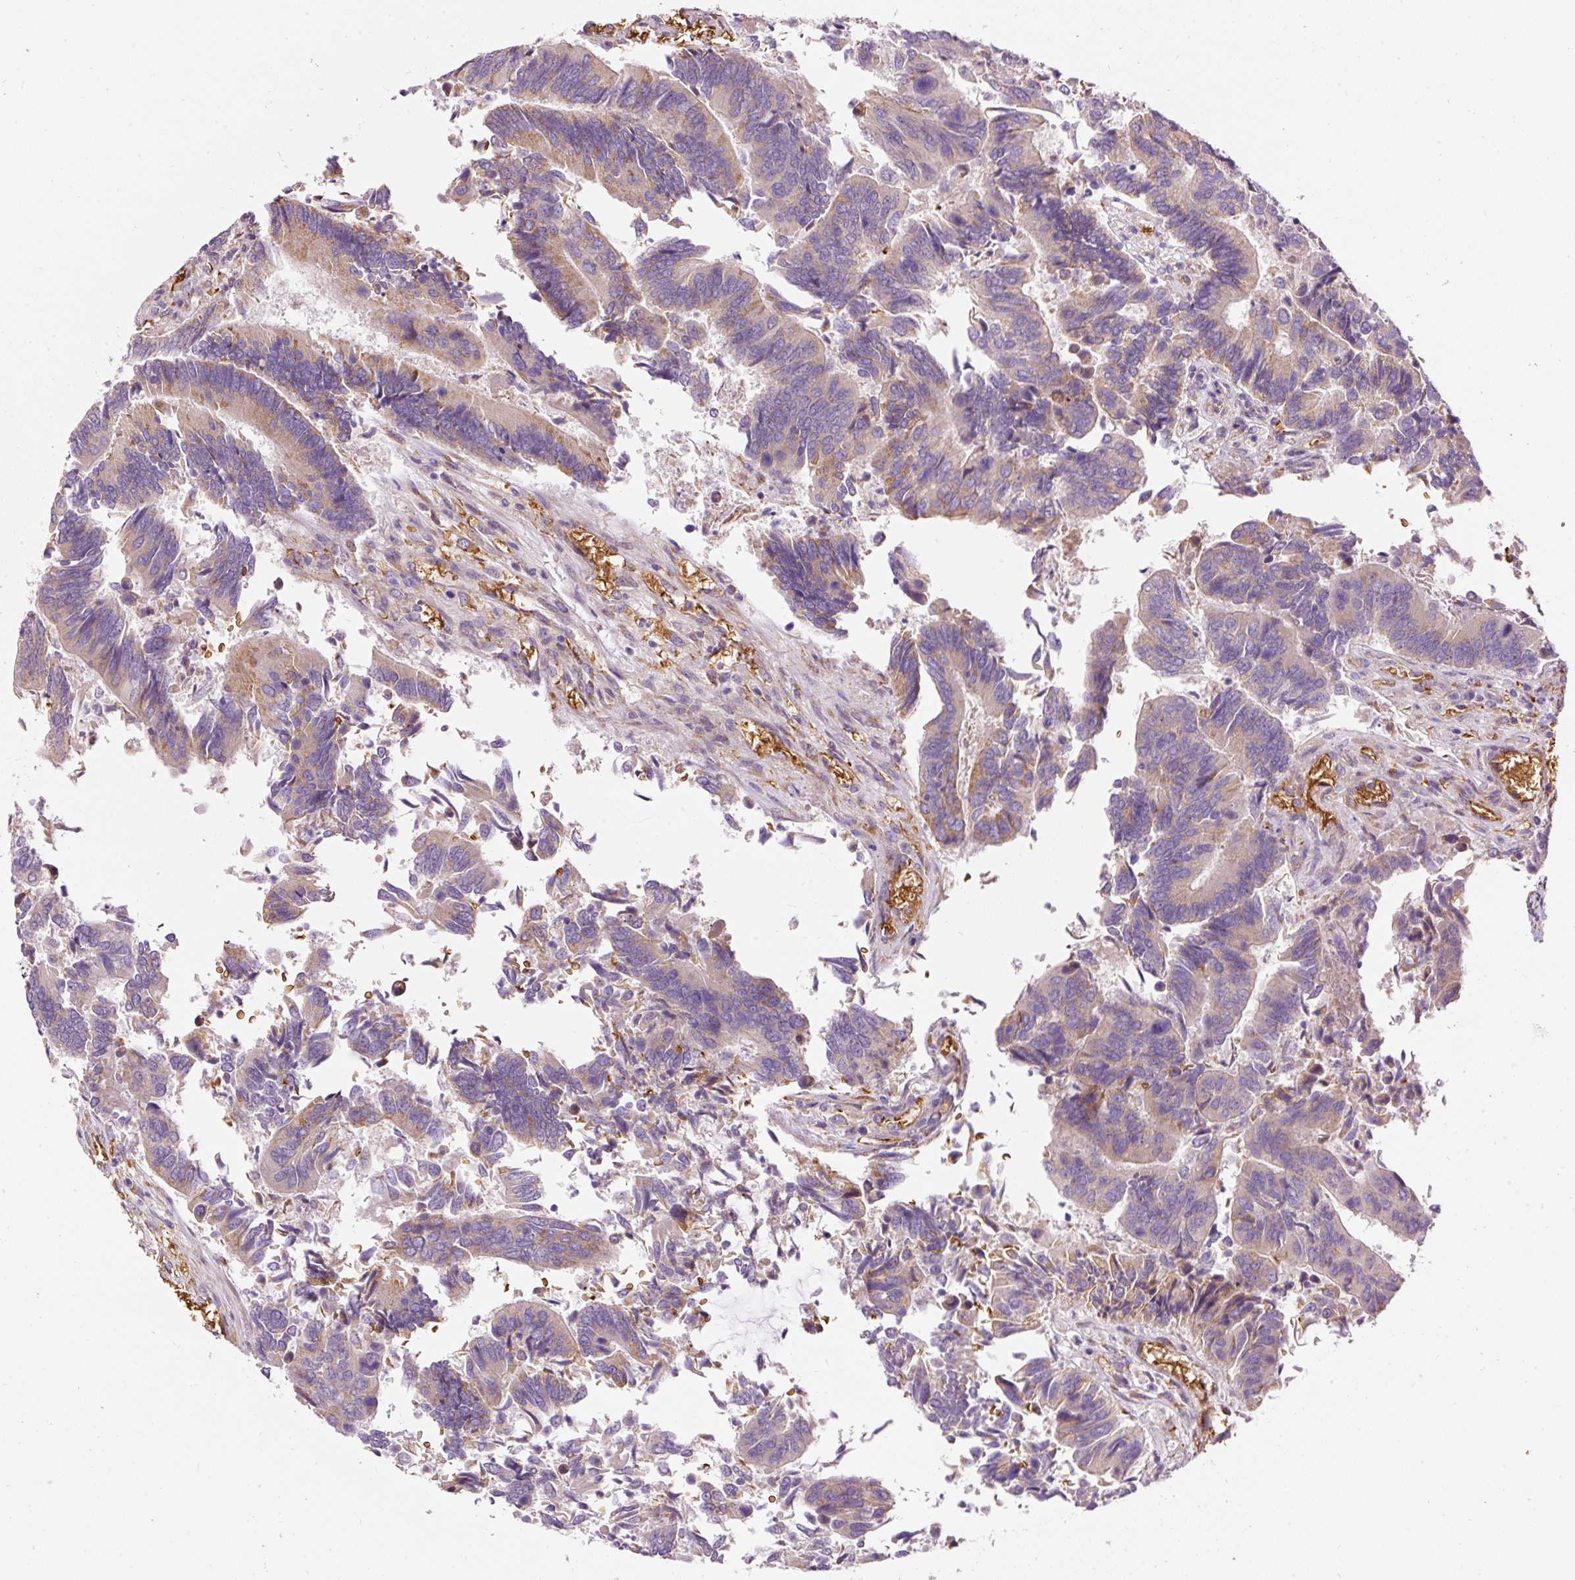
{"staining": {"intensity": "moderate", "quantity": "25%-75%", "location": "cytoplasmic/membranous"}, "tissue": "colorectal cancer", "cell_type": "Tumor cells", "image_type": "cancer", "snomed": [{"axis": "morphology", "description": "Adenocarcinoma, NOS"}, {"axis": "topography", "description": "Colon"}], "caption": "A high-resolution micrograph shows IHC staining of colorectal adenocarcinoma, which exhibits moderate cytoplasmic/membranous expression in about 25%-75% of tumor cells.", "gene": "PRRC2A", "patient": {"sex": "female", "age": 67}}